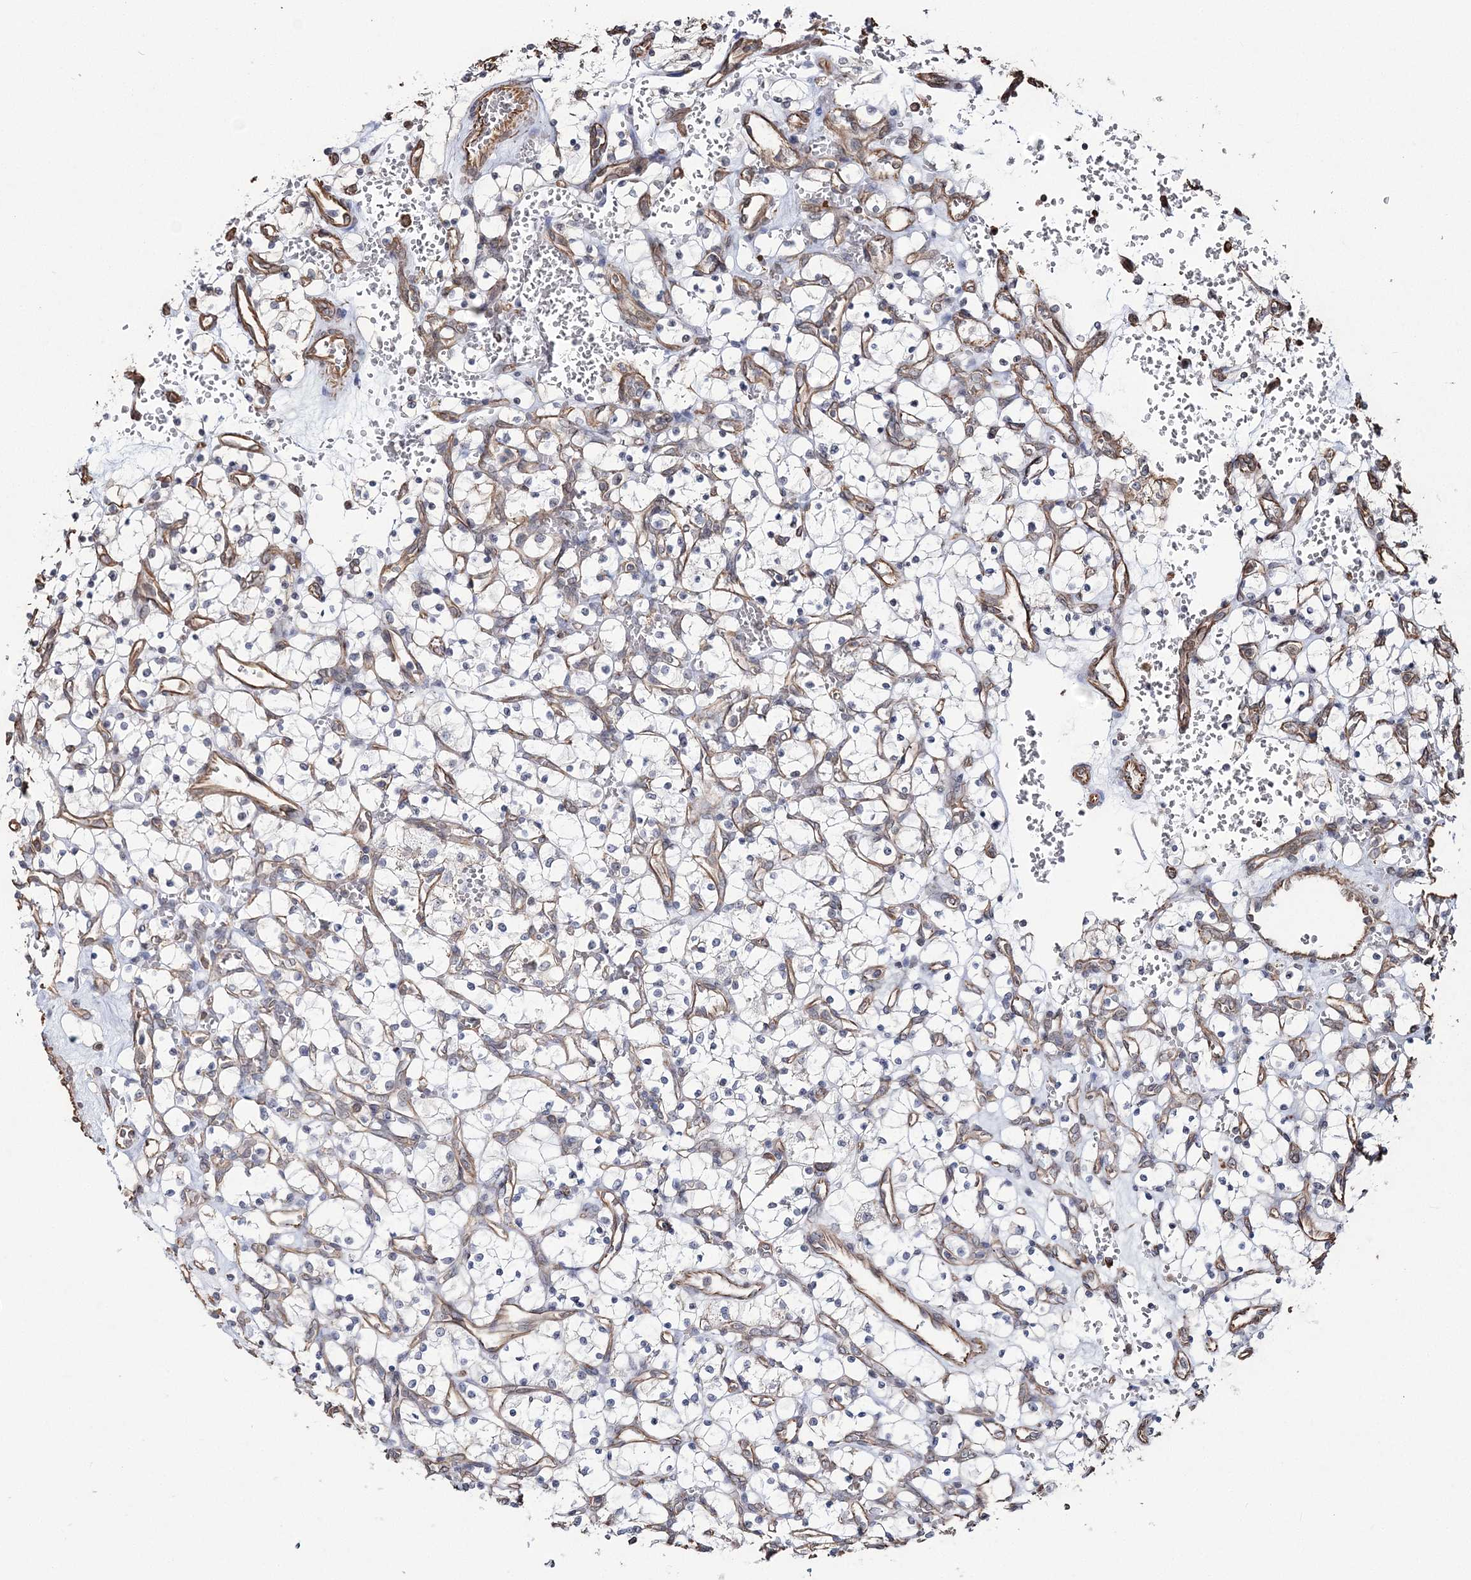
{"staining": {"intensity": "negative", "quantity": "none", "location": "none"}, "tissue": "renal cancer", "cell_type": "Tumor cells", "image_type": "cancer", "snomed": [{"axis": "morphology", "description": "Adenocarcinoma, NOS"}, {"axis": "topography", "description": "Kidney"}], "caption": "High magnification brightfield microscopy of renal cancer stained with DAB (3,3'-diaminobenzidine) (brown) and counterstained with hematoxylin (blue): tumor cells show no significant staining. Brightfield microscopy of immunohistochemistry (IHC) stained with DAB (brown) and hematoxylin (blue), captured at high magnification.", "gene": "ATP11B", "patient": {"sex": "female", "age": 69}}